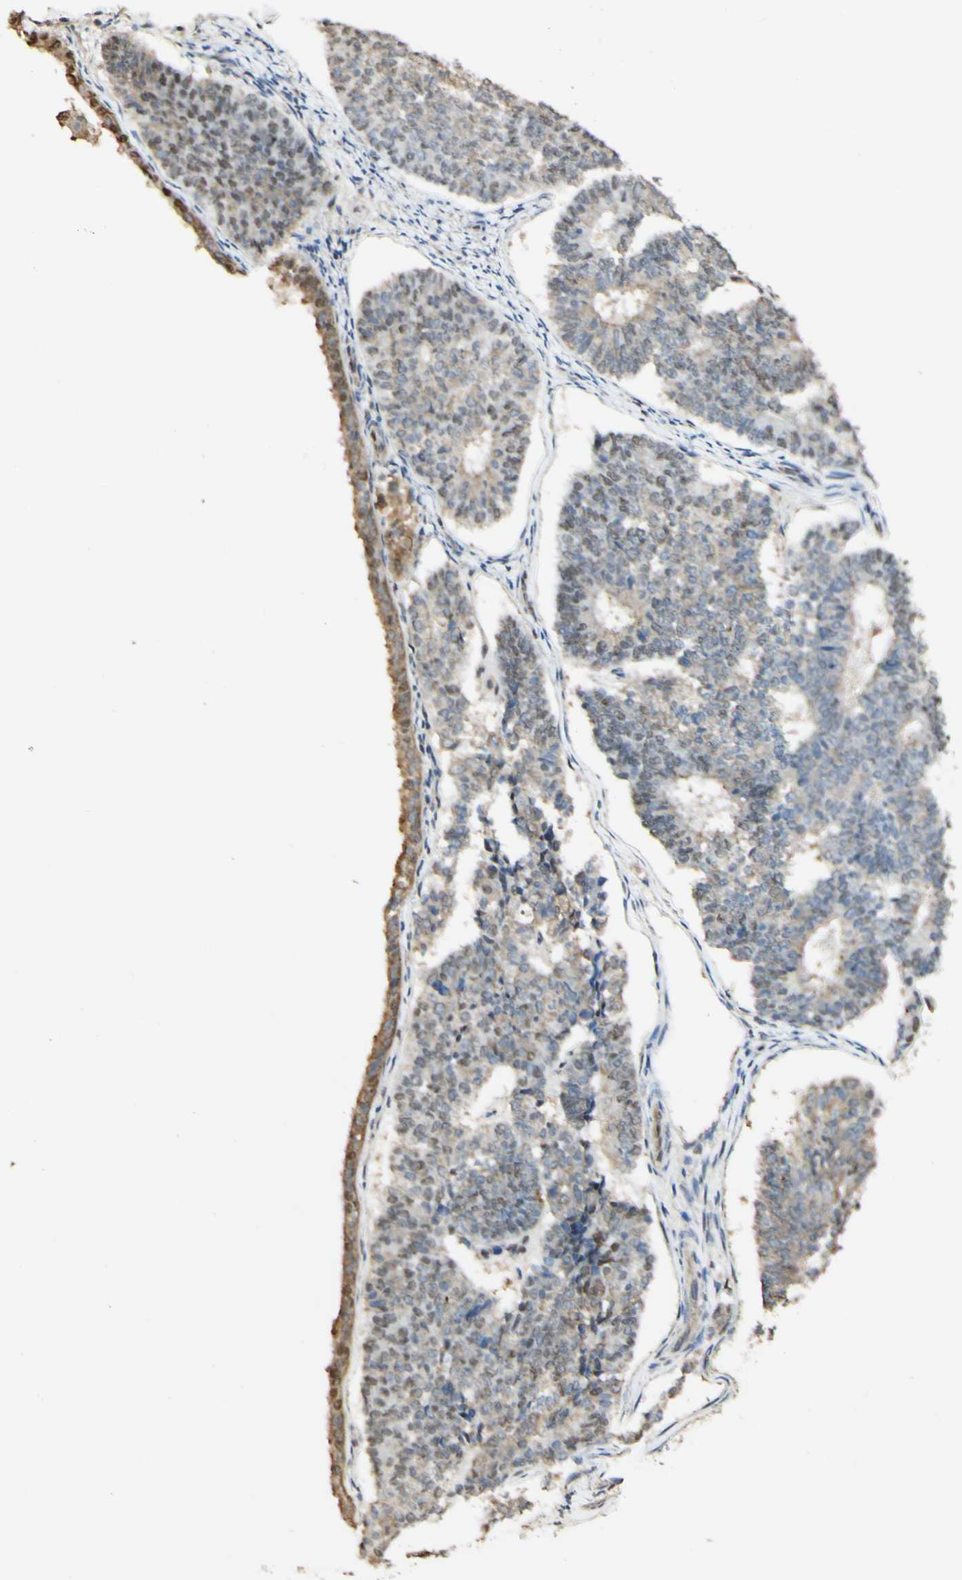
{"staining": {"intensity": "weak", "quantity": ">75%", "location": "cytoplasmic/membranous"}, "tissue": "endometrial cancer", "cell_type": "Tumor cells", "image_type": "cancer", "snomed": [{"axis": "morphology", "description": "Adenocarcinoma, NOS"}, {"axis": "topography", "description": "Endometrium"}], "caption": "There is low levels of weak cytoplasmic/membranous staining in tumor cells of endometrial cancer (adenocarcinoma), as demonstrated by immunohistochemical staining (brown color).", "gene": "MAP3K4", "patient": {"sex": "female", "age": 70}}